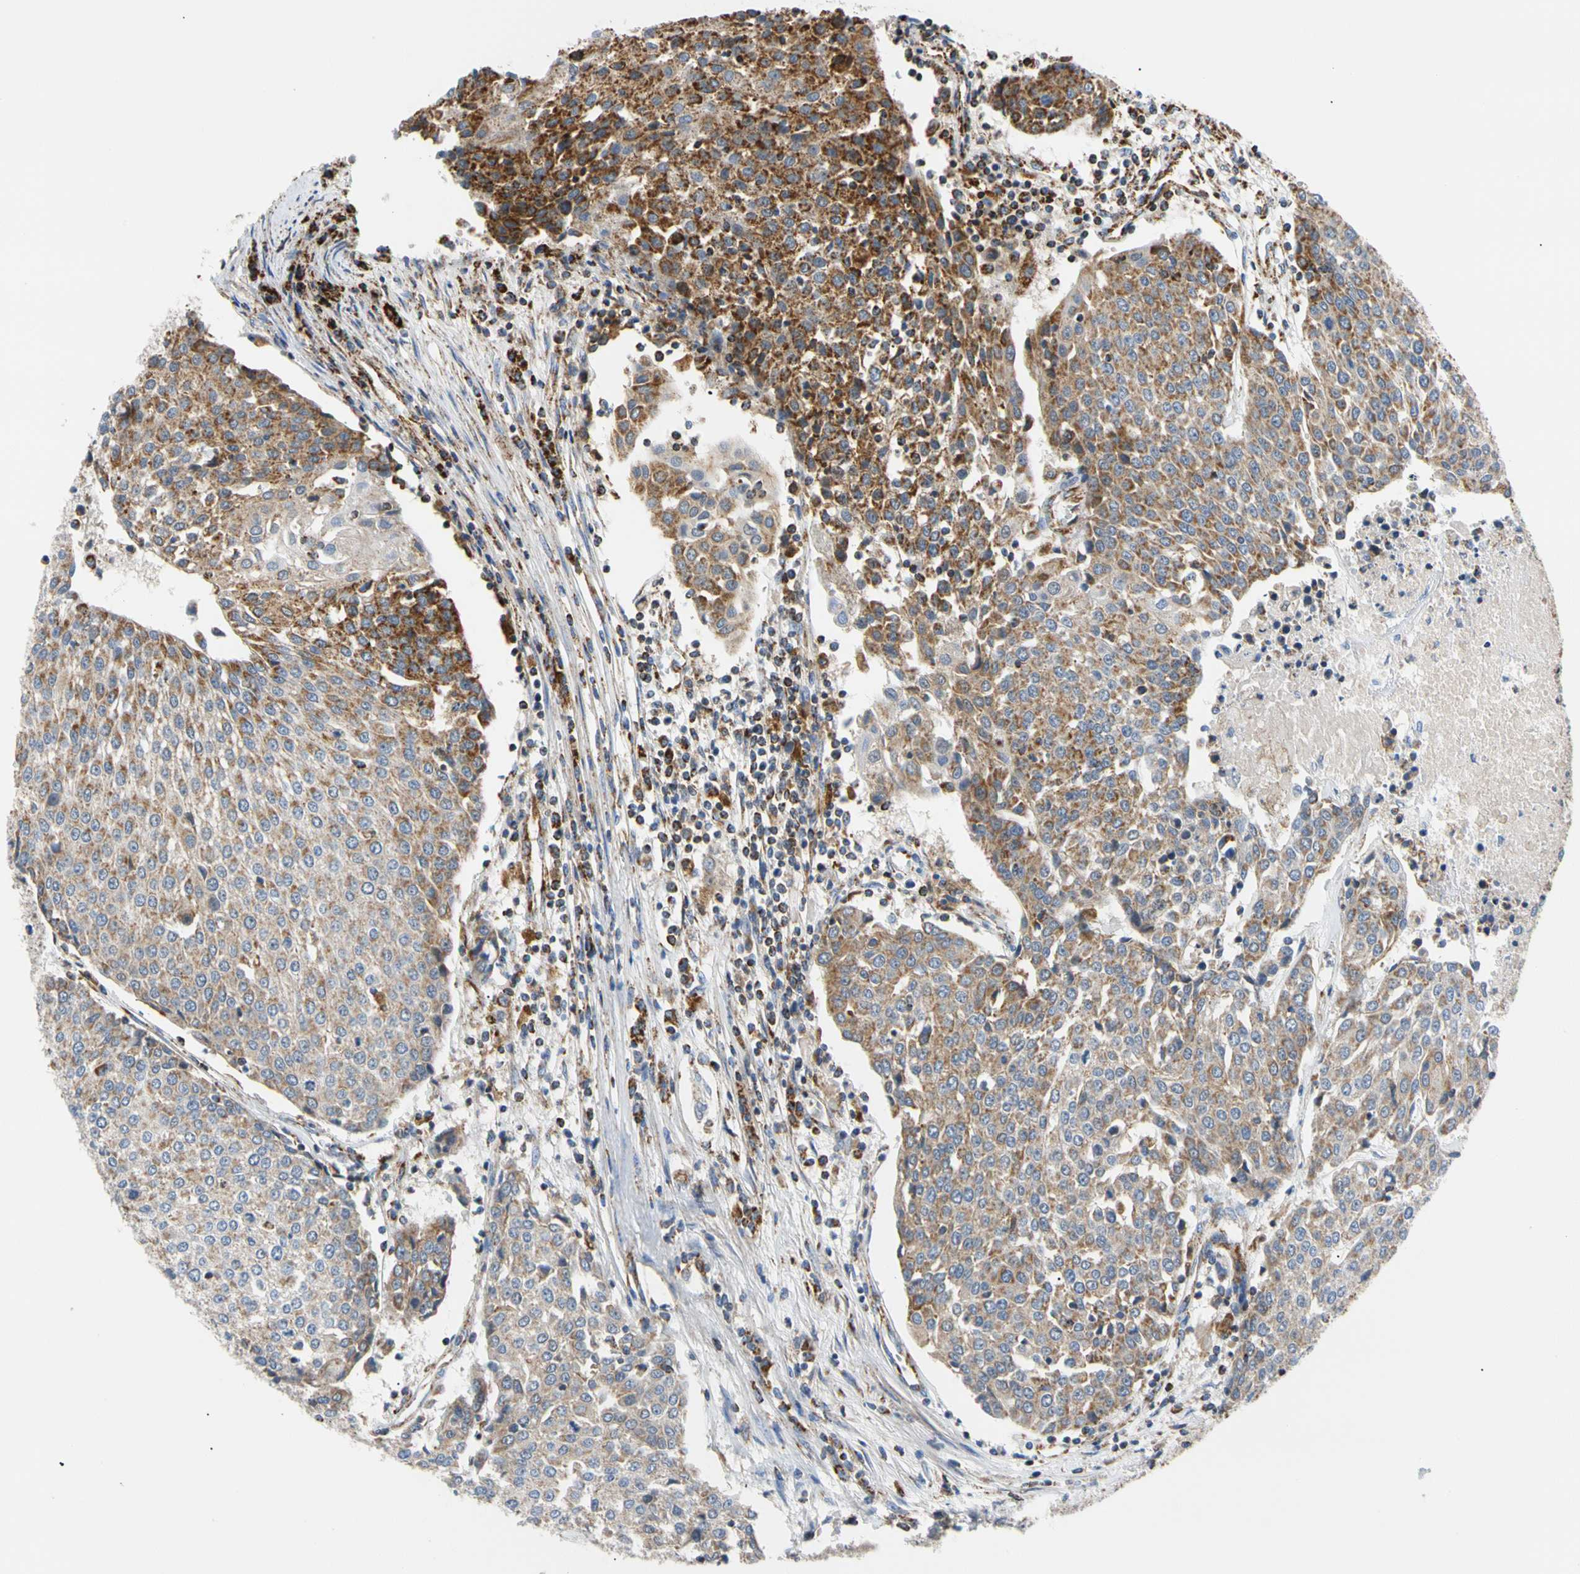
{"staining": {"intensity": "strong", "quantity": ">75%", "location": "cytoplasmic/membranous"}, "tissue": "urothelial cancer", "cell_type": "Tumor cells", "image_type": "cancer", "snomed": [{"axis": "morphology", "description": "Urothelial carcinoma, High grade"}, {"axis": "topography", "description": "Urinary bladder"}], "caption": "There is high levels of strong cytoplasmic/membranous staining in tumor cells of urothelial carcinoma (high-grade), as demonstrated by immunohistochemical staining (brown color).", "gene": "ACAT1", "patient": {"sex": "female", "age": 85}}